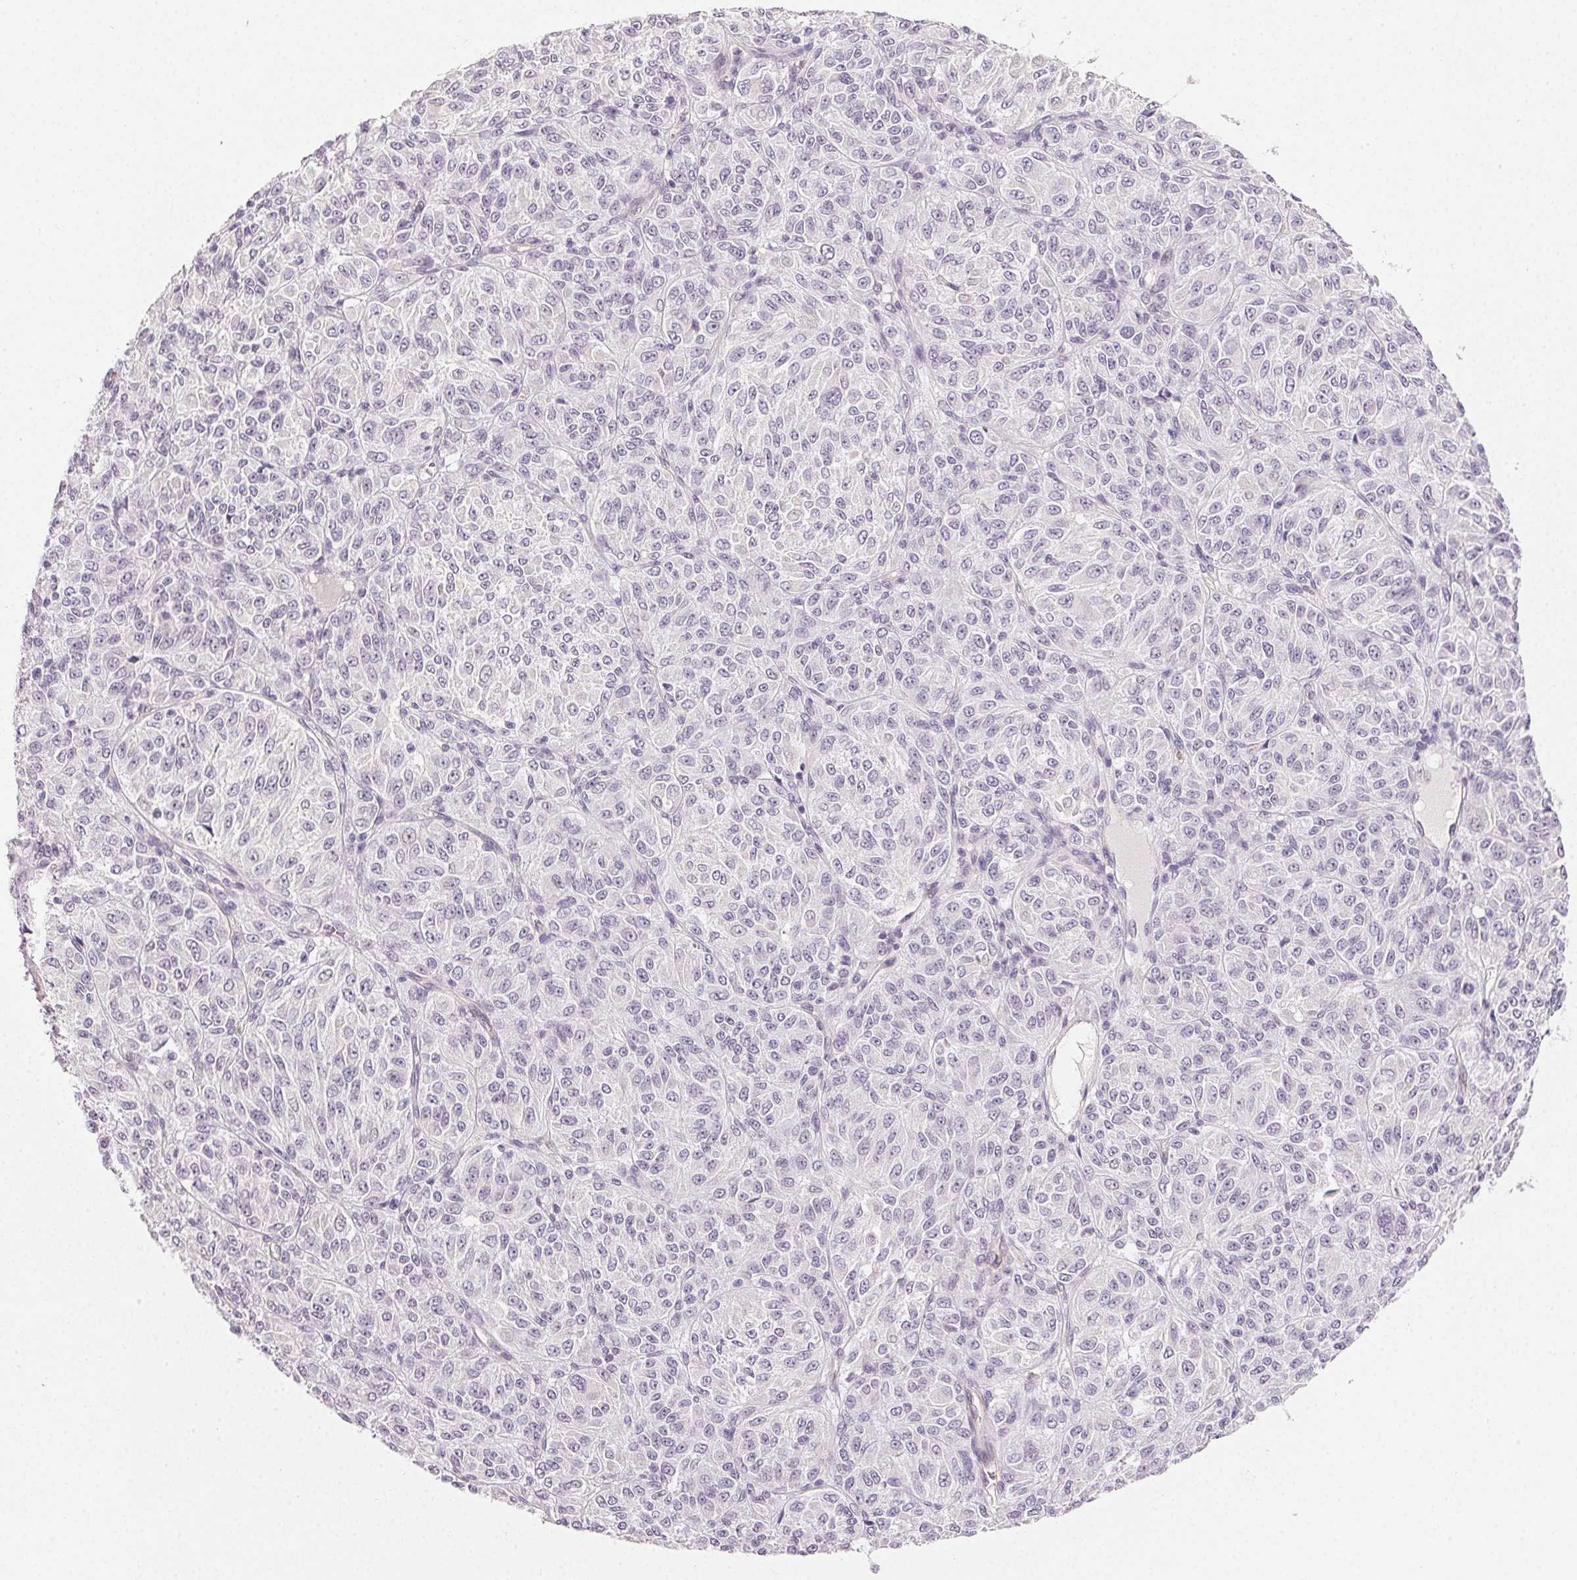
{"staining": {"intensity": "negative", "quantity": "none", "location": "none"}, "tissue": "melanoma", "cell_type": "Tumor cells", "image_type": "cancer", "snomed": [{"axis": "morphology", "description": "Malignant melanoma, Metastatic site"}, {"axis": "topography", "description": "Brain"}], "caption": "Protein analysis of malignant melanoma (metastatic site) exhibits no significant positivity in tumor cells.", "gene": "PLCB1", "patient": {"sex": "female", "age": 56}}